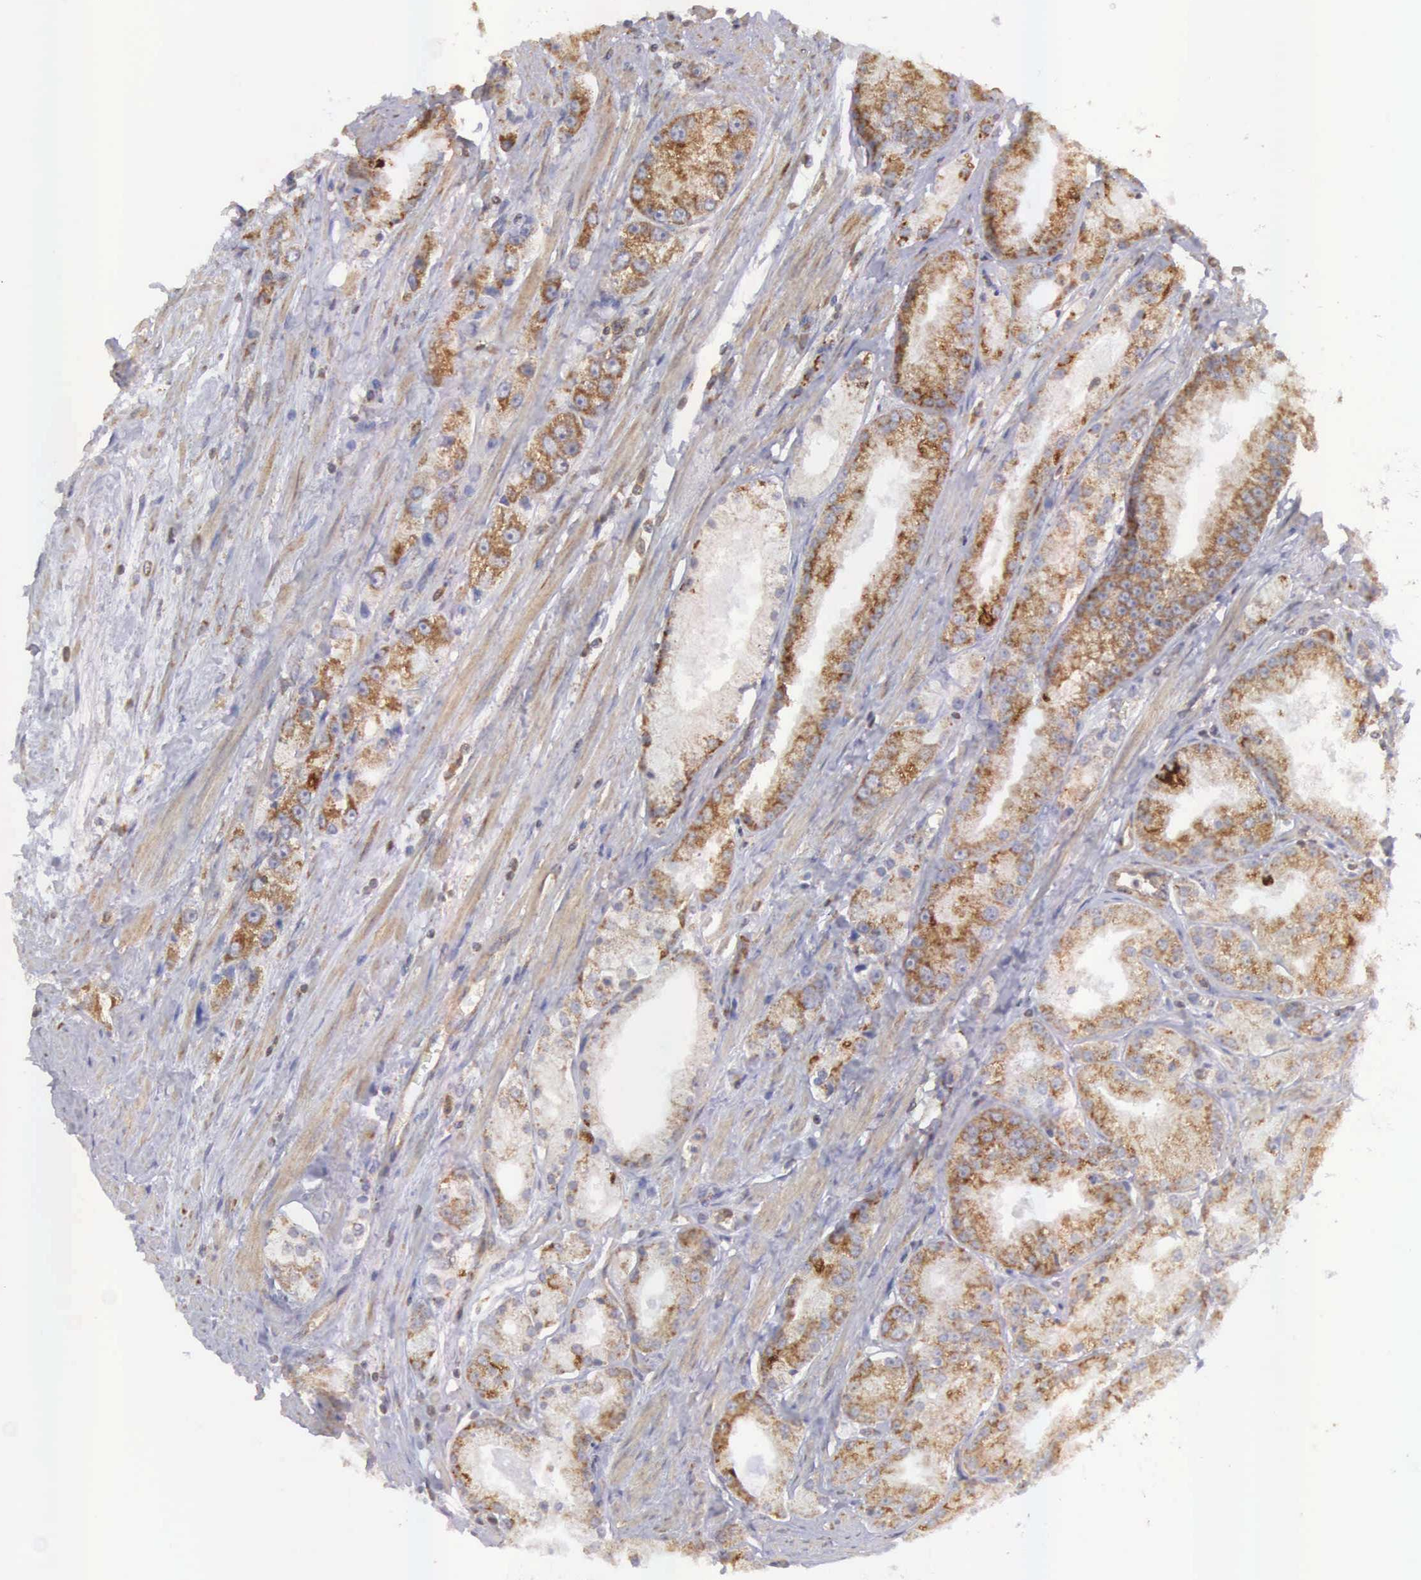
{"staining": {"intensity": "weak", "quantity": ">75%", "location": "cytoplasmic/membranous"}, "tissue": "prostate cancer", "cell_type": "Tumor cells", "image_type": "cancer", "snomed": [{"axis": "morphology", "description": "Adenocarcinoma, Medium grade"}, {"axis": "topography", "description": "Prostate"}], "caption": "Prostate cancer (medium-grade adenocarcinoma) was stained to show a protein in brown. There is low levels of weak cytoplasmic/membranous staining in about >75% of tumor cells.", "gene": "DHRS1", "patient": {"sex": "male", "age": 72}}